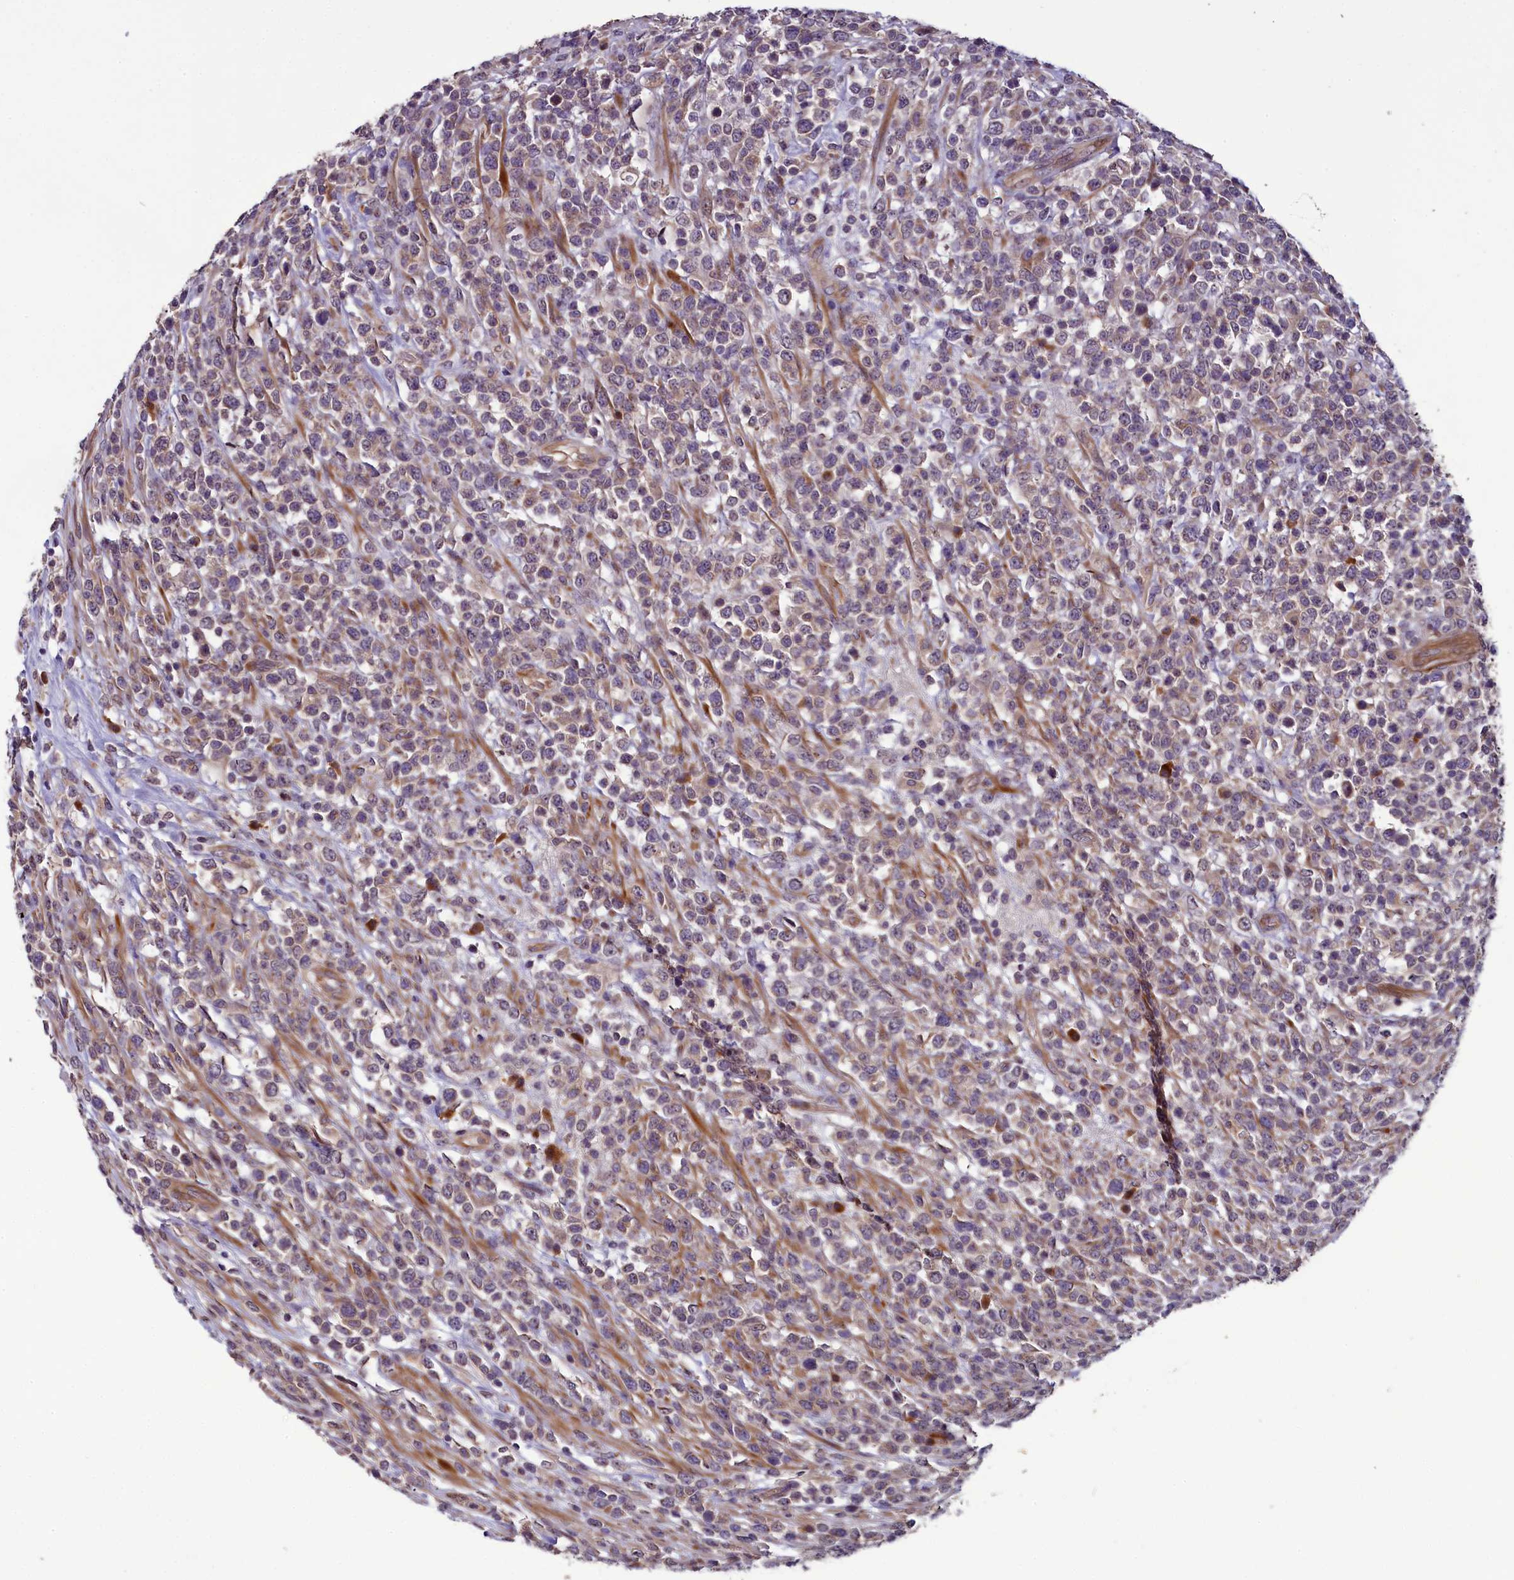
{"staining": {"intensity": "negative", "quantity": "none", "location": "none"}, "tissue": "lymphoma", "cell_type": "Tumor cells", "image_type": "cancer", "snomed": [{"axis": "morphology", "description": "Malignant lymphoma, non-Hodgkin's type, High grade"}, {"axis": "topography", "description": "Colon"}], "caption": "A high-resolution micrograph shows immunohistochemistry (IHC) staining of high-grade malignant lymphoma, non-Hodgkin's type, which displays no significant expression in tumor cells.", "gene": "RPUSD2", "patient": {"sex": "female", "age": 53}}